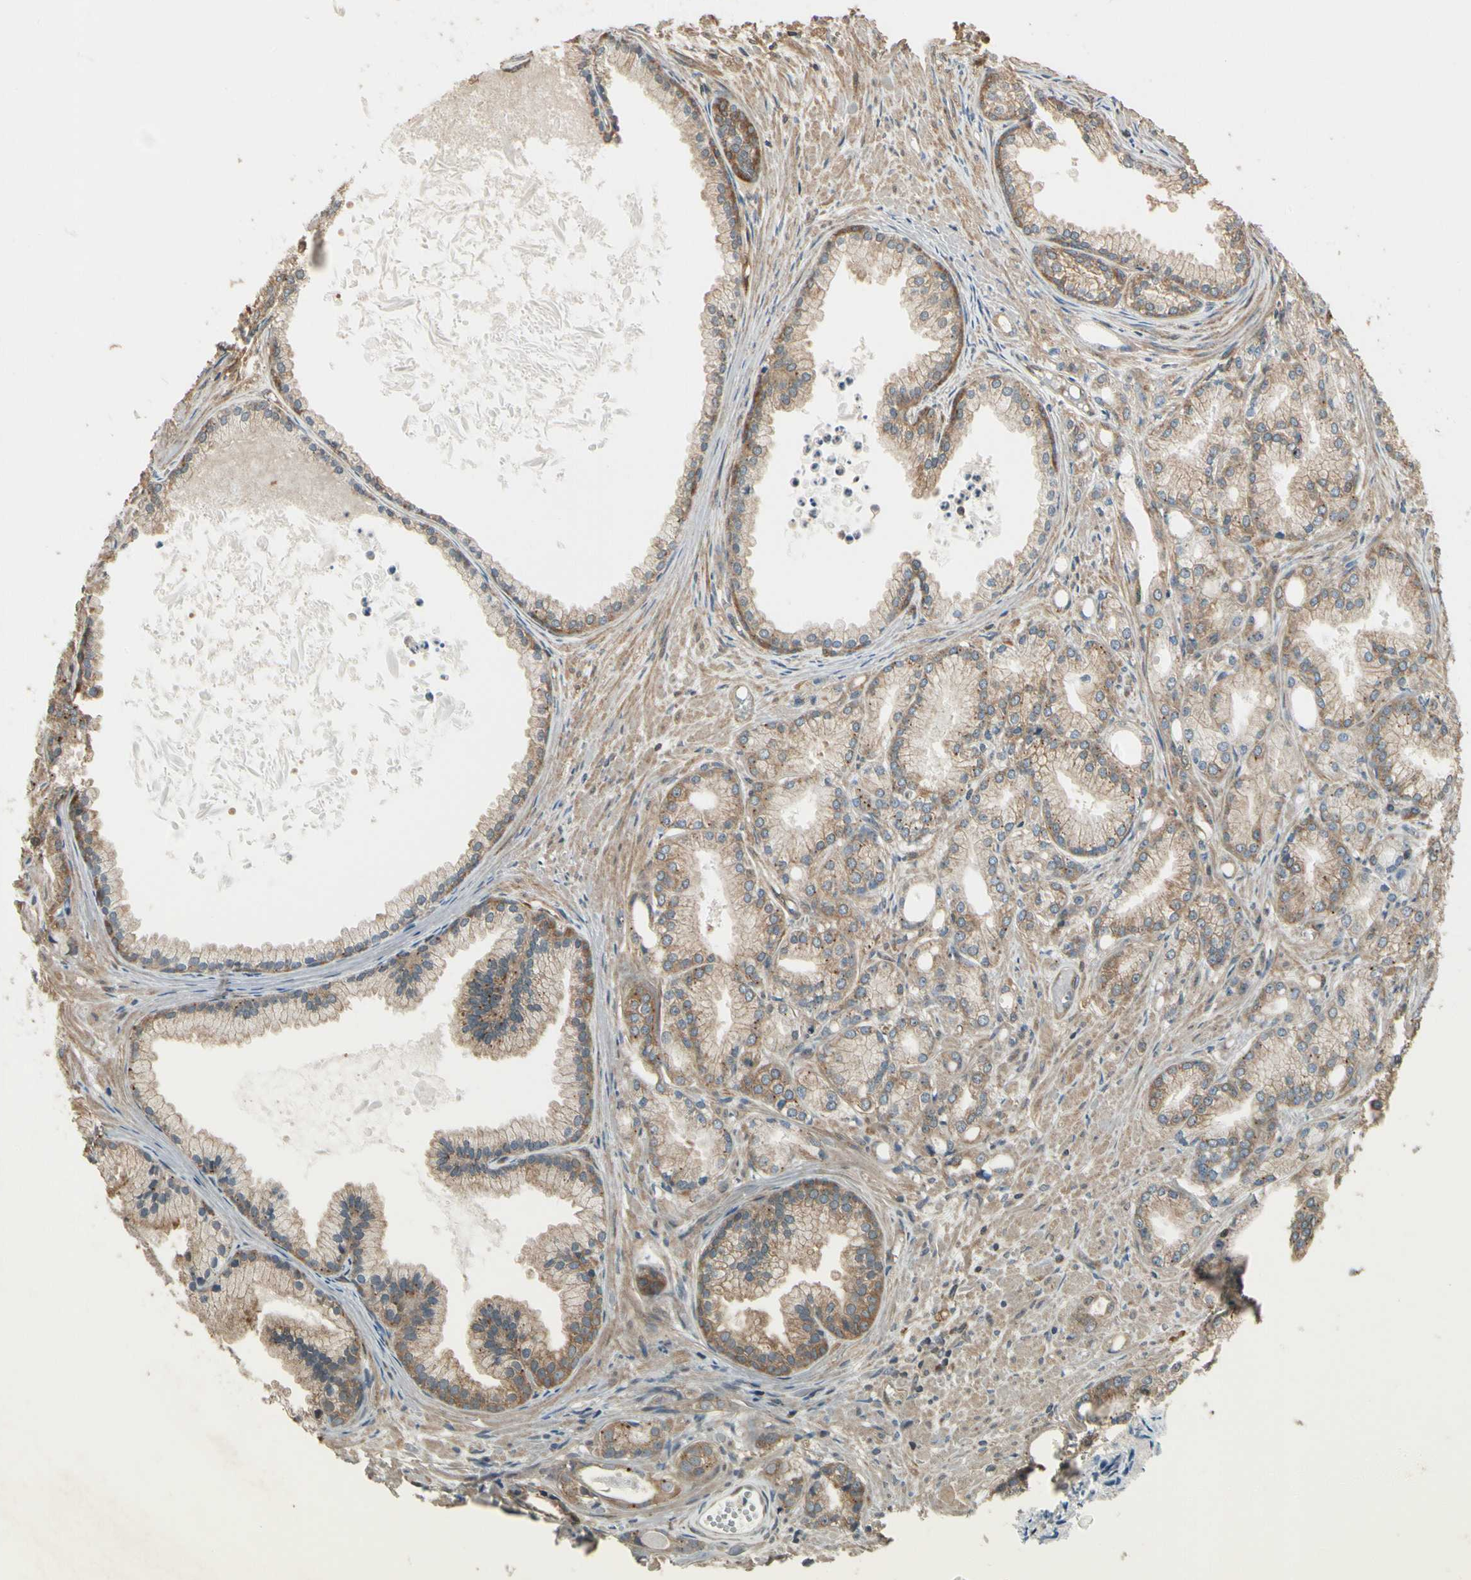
{"staining": {"intensity": "moderate", "quantity": ">75%", "location": "cytoplasmic/membranous"}, "tissue": "prostate cancer", "cell_type": "Tumor cells", "image_type": "cancer", "snomed": [{"axis": "morphology", "description": "Adenocarcinoma, Low grade"}, {"axis": "topography", "description": "Prostate"}], "caption": "Human low-grade adenocarcinoma (prostate) stained with a brown dye shows moderate cytoplasmic/membranous positive positivity in approximately >75% of tumor cells.", "gene": "CCT7", "patient": {"sex": "male", "age": 72}}